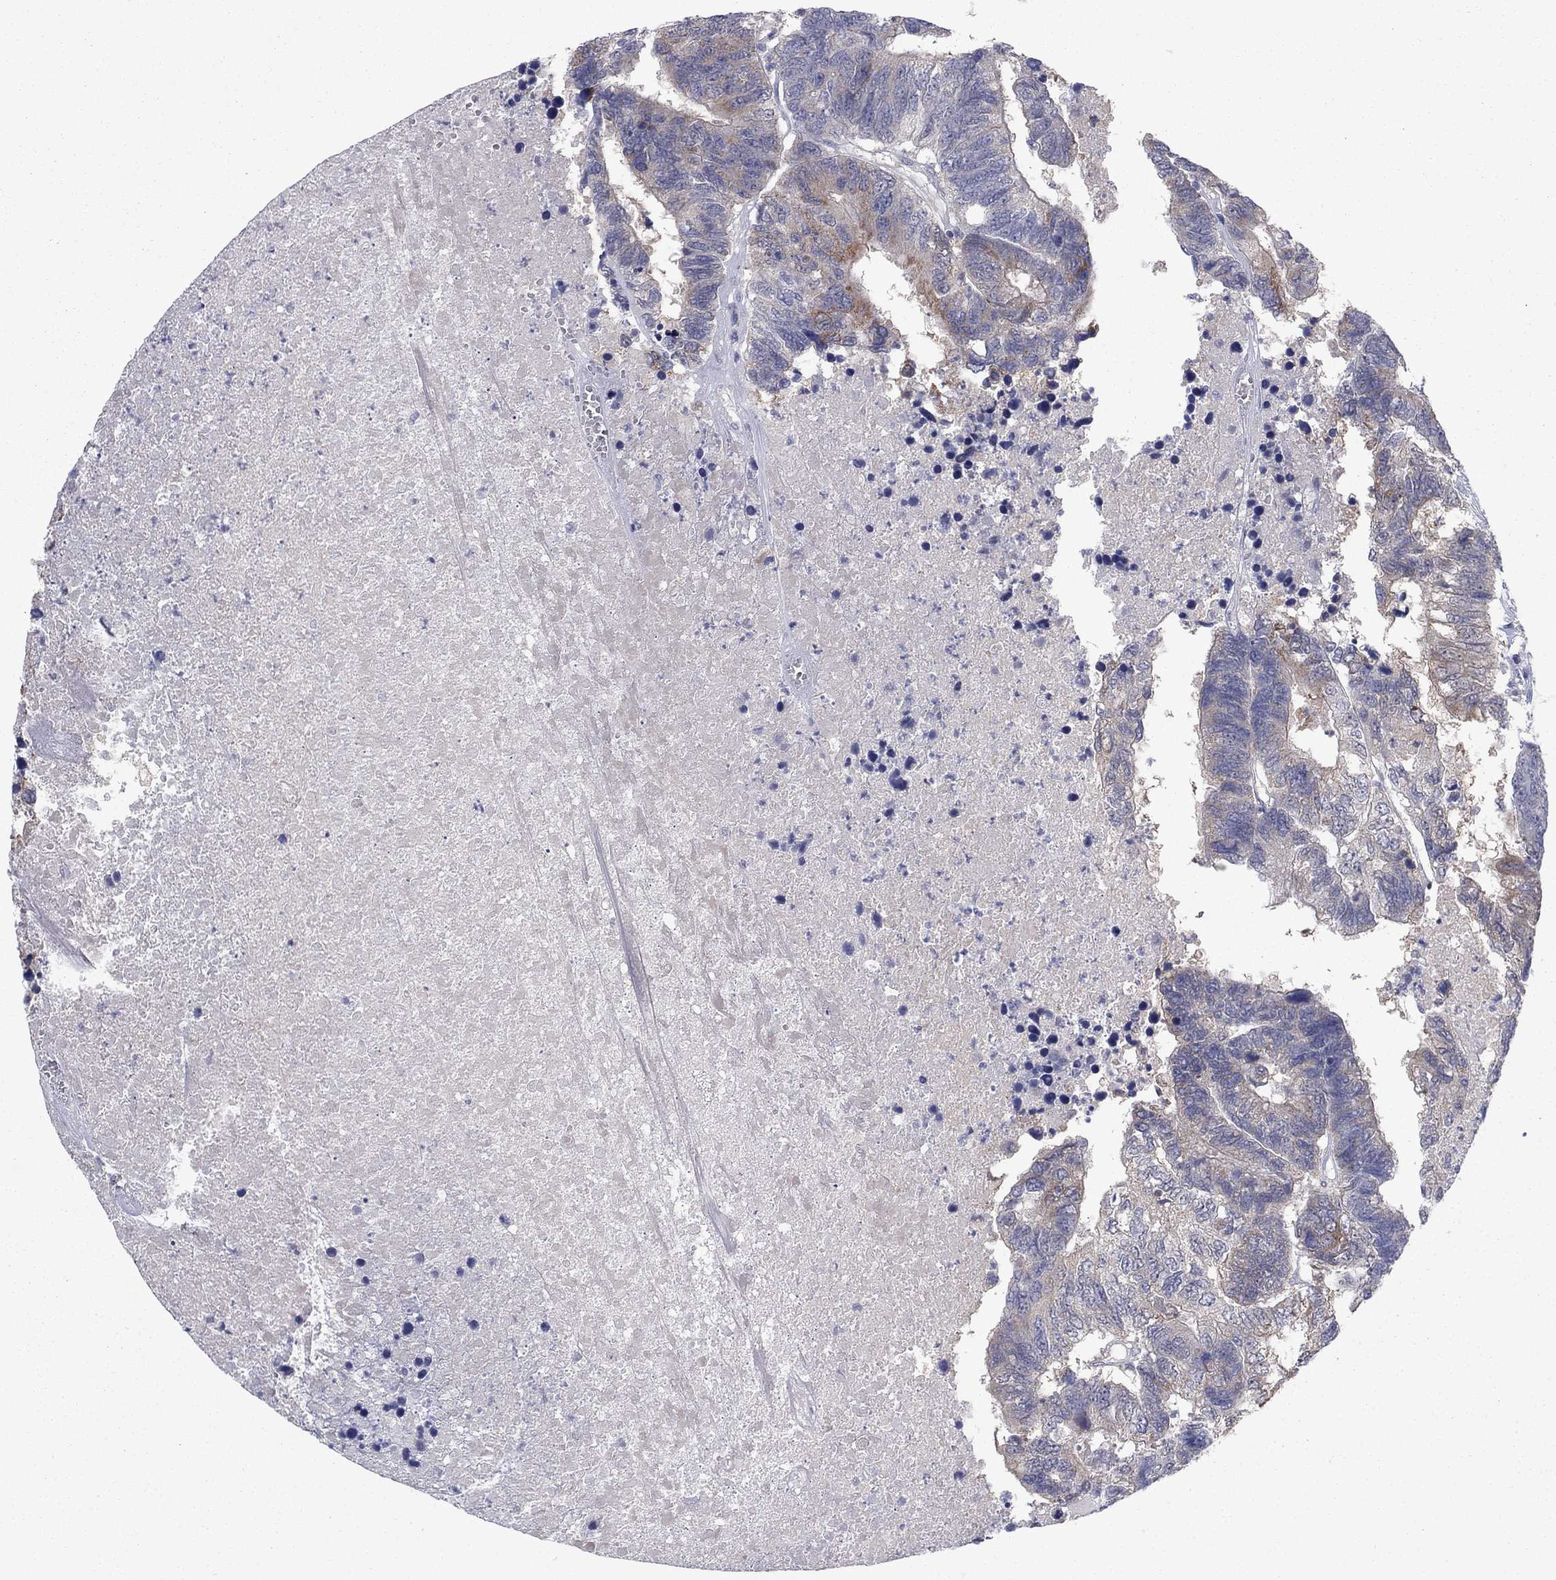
{"staining": {"intensity": "moderate", "quantity": "<25%", "location": "cytoplasmic/membranous"}, "tissue": "colorectal cancer", "cell_type": "Tumor cells", "image_type": "cancer", "snomed": [{"axis": "morphology", "description": "Adenocarcinoma, NOS"}, {"axis": "topography", "description": "Colon"}], "caption": "Tumor cells display moderate cytoplasmic/membranous positivity in approximately <25% of cells in colorectal cancer (adenocarcinoma). (DAB = brown stain, brightfield microscopy at high magnification).", "gene": "GRHPR", "patient": {"sex": "female", "age": 48}}